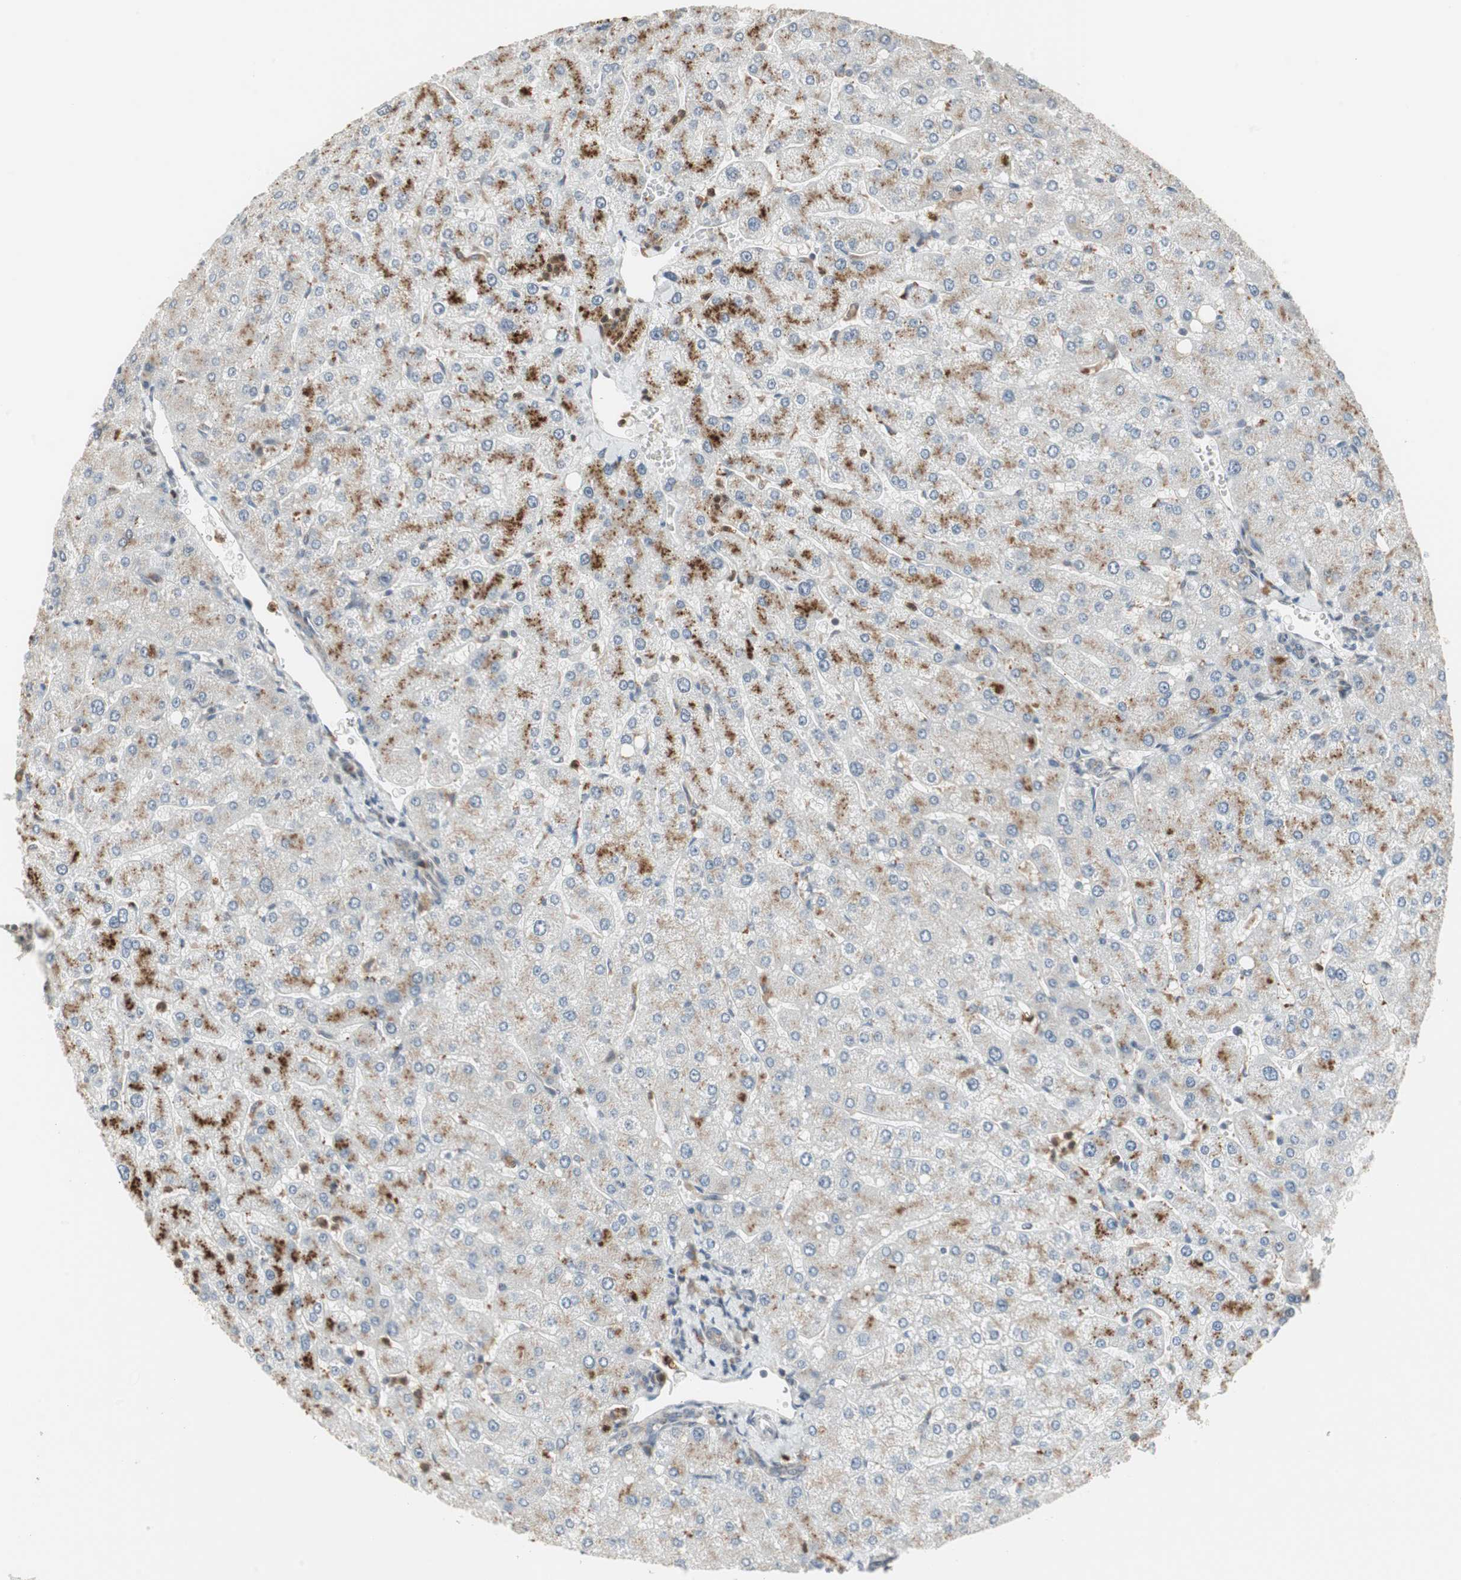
{"staining": {"intensity": "weak", "quantity": ">75%", "location": "cytoplasmic/membranous"}, "tissue": "liver", "cell_type": "Cholangiocytes", "image_type": "normal", "snomed": [{"axis": "morphology", "description": "Normal tissue, NOS"}, {"axis": "topography", "description": "Liver"}], "caption": "A brown stain highlights weak cytoplasmic/membranous positivity of a protein in cholangiocytes of normal liver. (IHC, brightfield microscopy, high magnification).", "gene": "SNX4", "patient": {"sex": "male", "age": 55}}